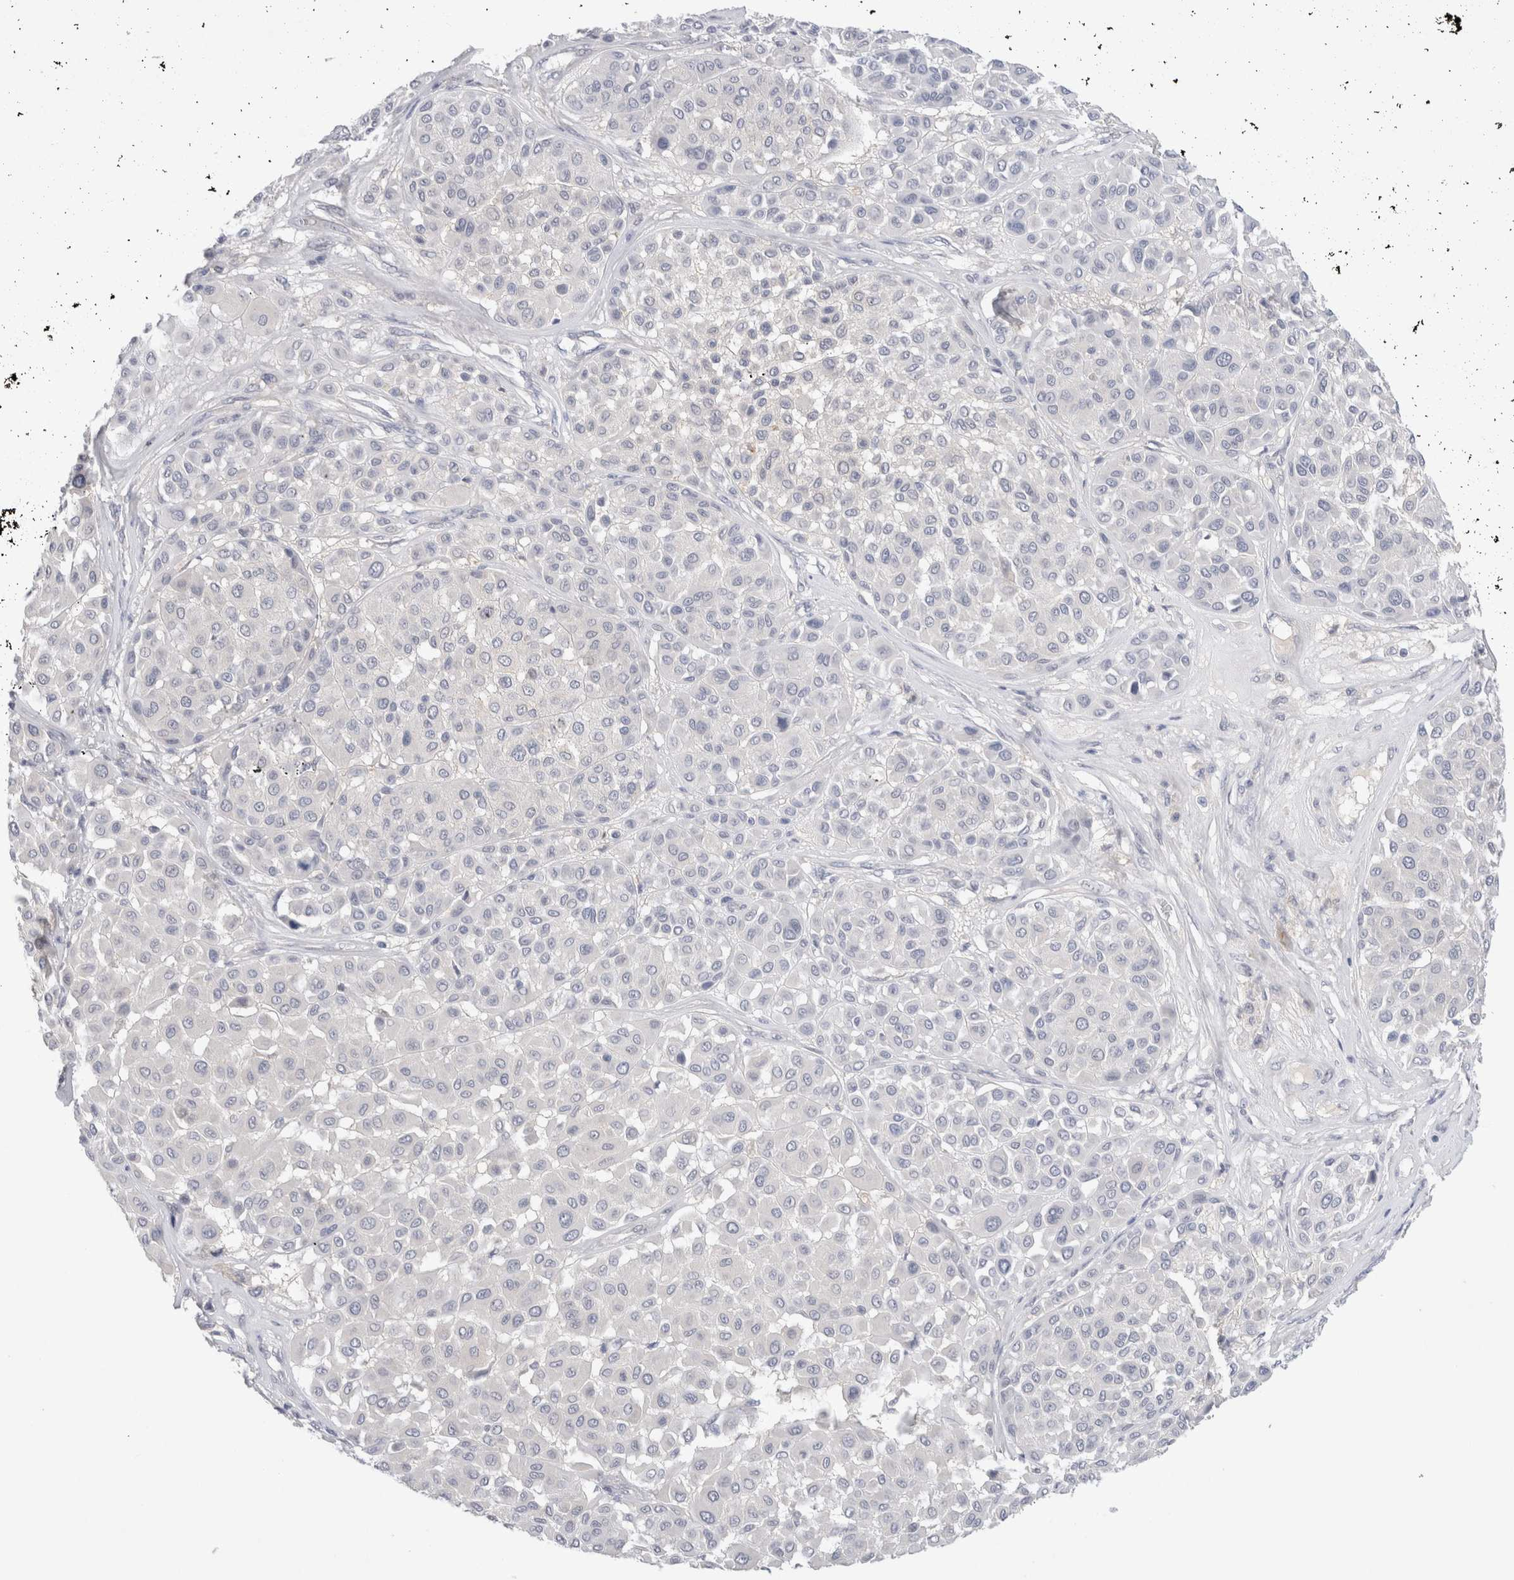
{"staining": {"intensity": "negative", "quantity": "none", "location": "none"}, "tissue": "melanoma", "cell_type": "Tumor cells", "image_type": "cancer", "snomed": [{"axis": "morphology", "description": "Malignant melanoma, Metastatic site"}, {"axis": "topography", "description": "Soft tissue"}], "caption": "DAB (3,3'-diaminobenzidine) immunohistochemical staining of malignant melanoma (metastatic site) reveals no significant positivity in tumor cells. The staining was performed using DAB to visualize the protein expression in brown, while the nuclei were stained in blue with hematoxylin (Magnification: 20x).", "gene": "GAS1", "patient": {"sex": "male", "age": 41}}